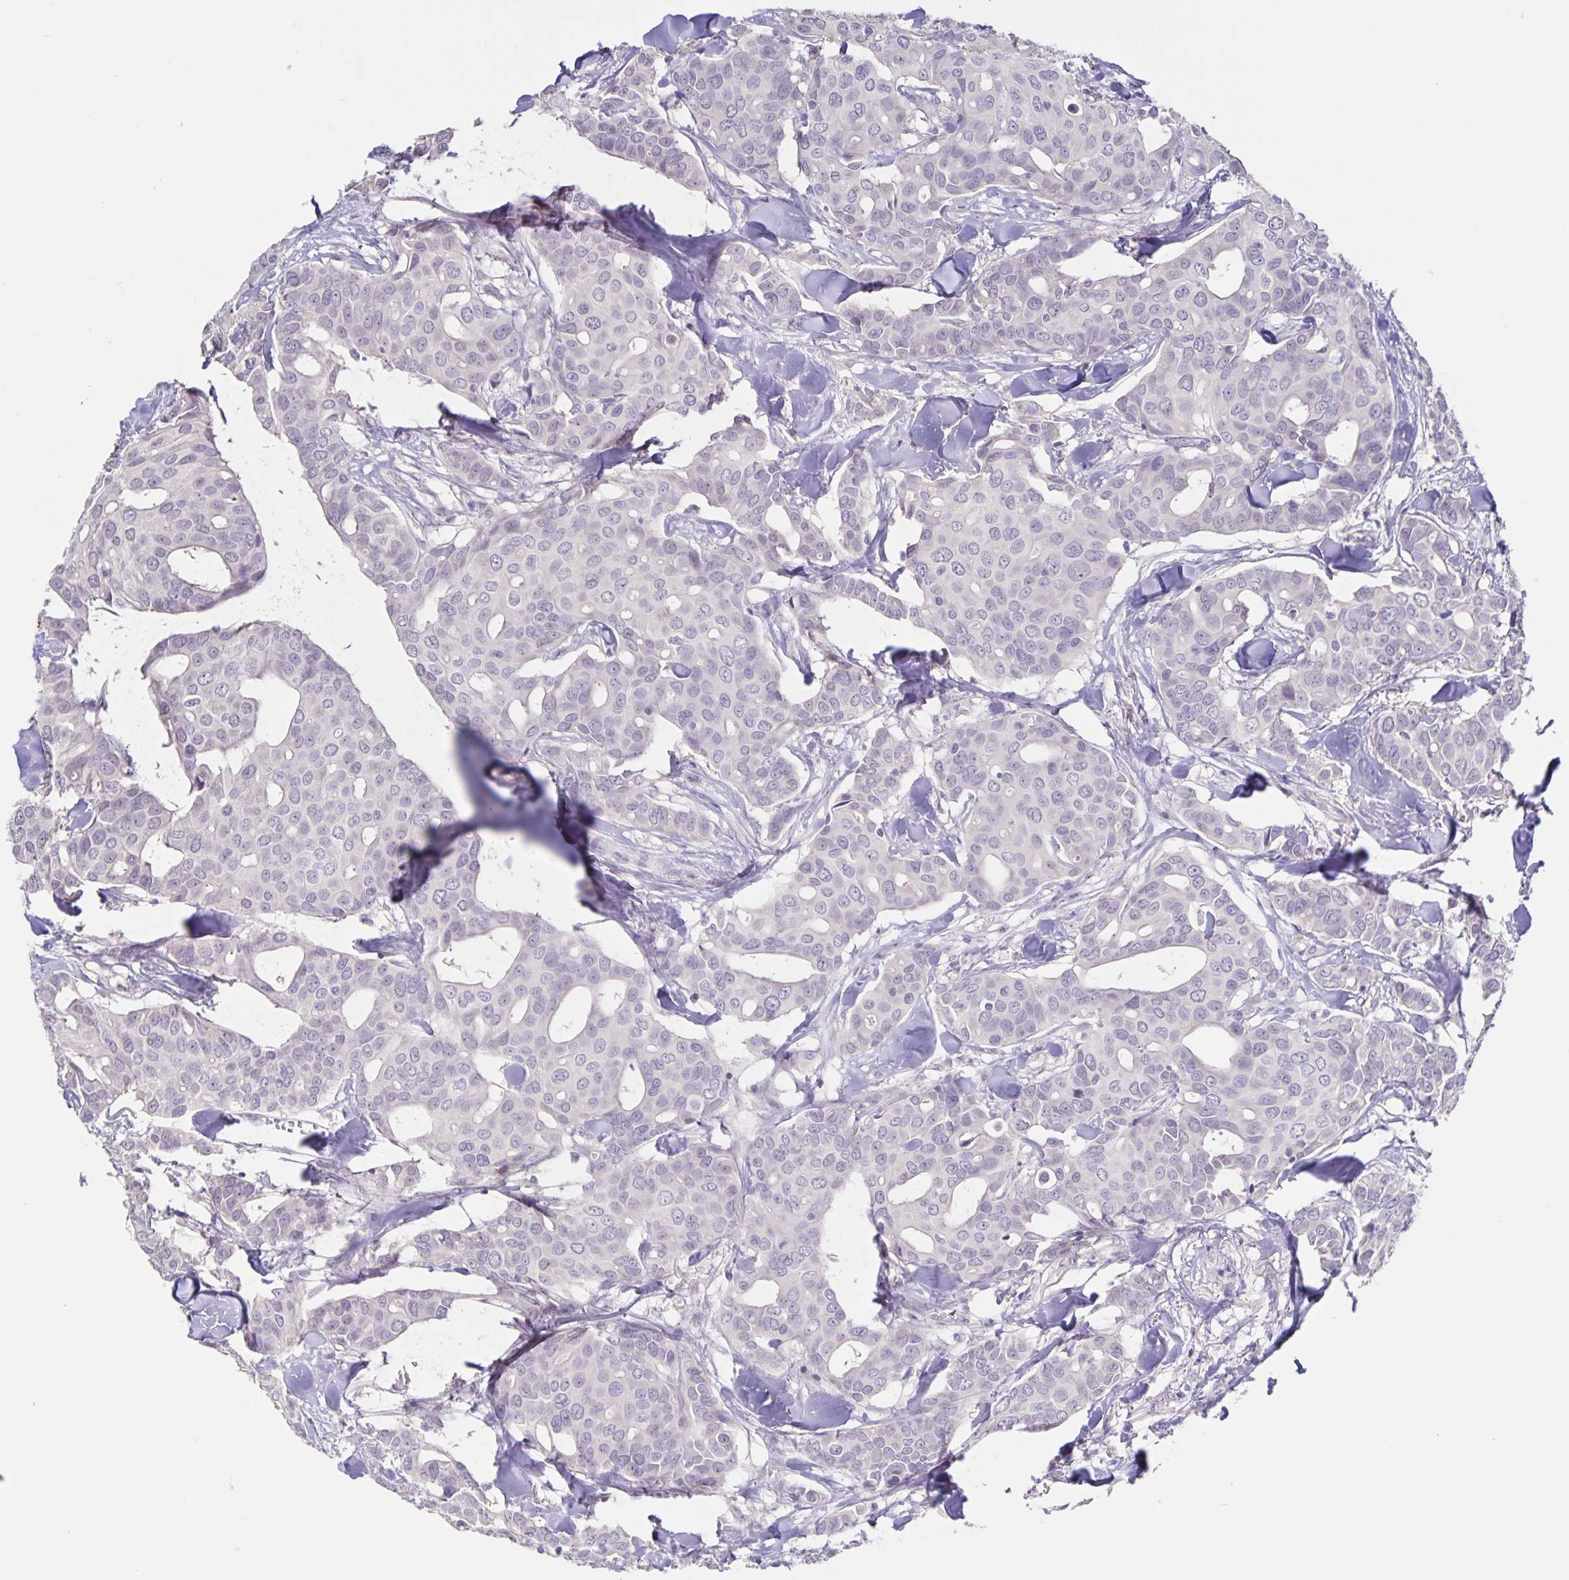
{"staining": {"intensity": "negative", "quantity": "none", "location": "none"}, "tissue": "breast cancer", "cell_type": "Tumor cells", "image_type": "cancer", "snomed": [{"axis": "morphology", "description": "Duct carcinoma"}, {"axis": "topography", "description": "Breast"}], "caption": "Immunohistochemistry (IHC) histopathology image of breast infiltrating ductal carcinoma stained for a protein (brown), which exhibits no expression in tumor cells.", "gene": "INSL5", "patient": {"sex": "female", "age": 54}}